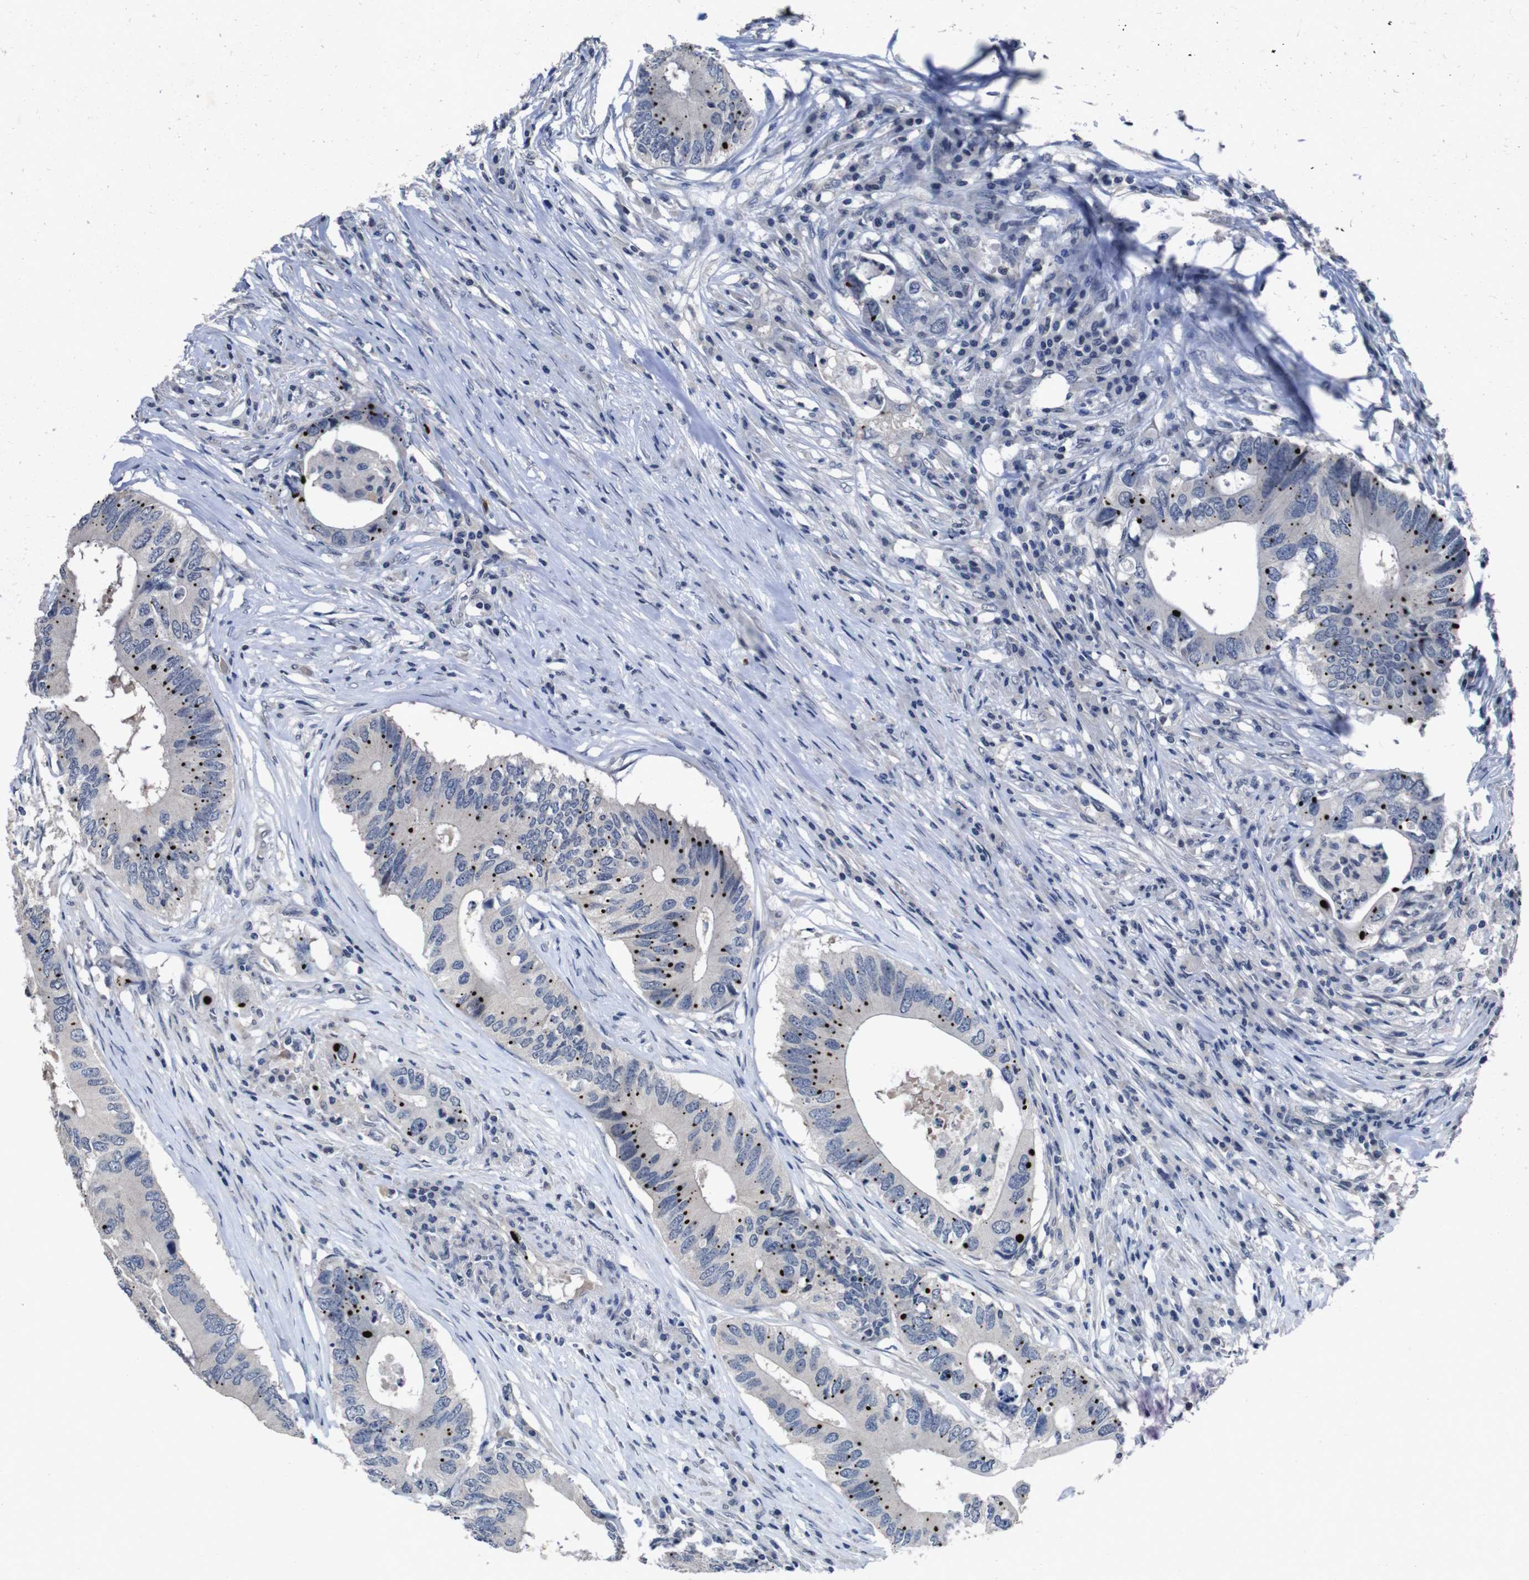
{"staining": {"intensity": "negative", "quantity": "none", "location": "none"}, "tissue": "colorectal cancer", "cell_type": "Tumor cells", "image_type": "cancer", "snomed": [{"axis": "morphology", "description": "Adenocarcinoma, NOS"}, {"axis": "topography", "description": "Colon"}], "caption": "This is an IHC image of colorectal cancer (adenocarcinoma). There is no staining in tumor cells.", "gene": "AKT3", "patient": {"sex": "male", "age": 71}}